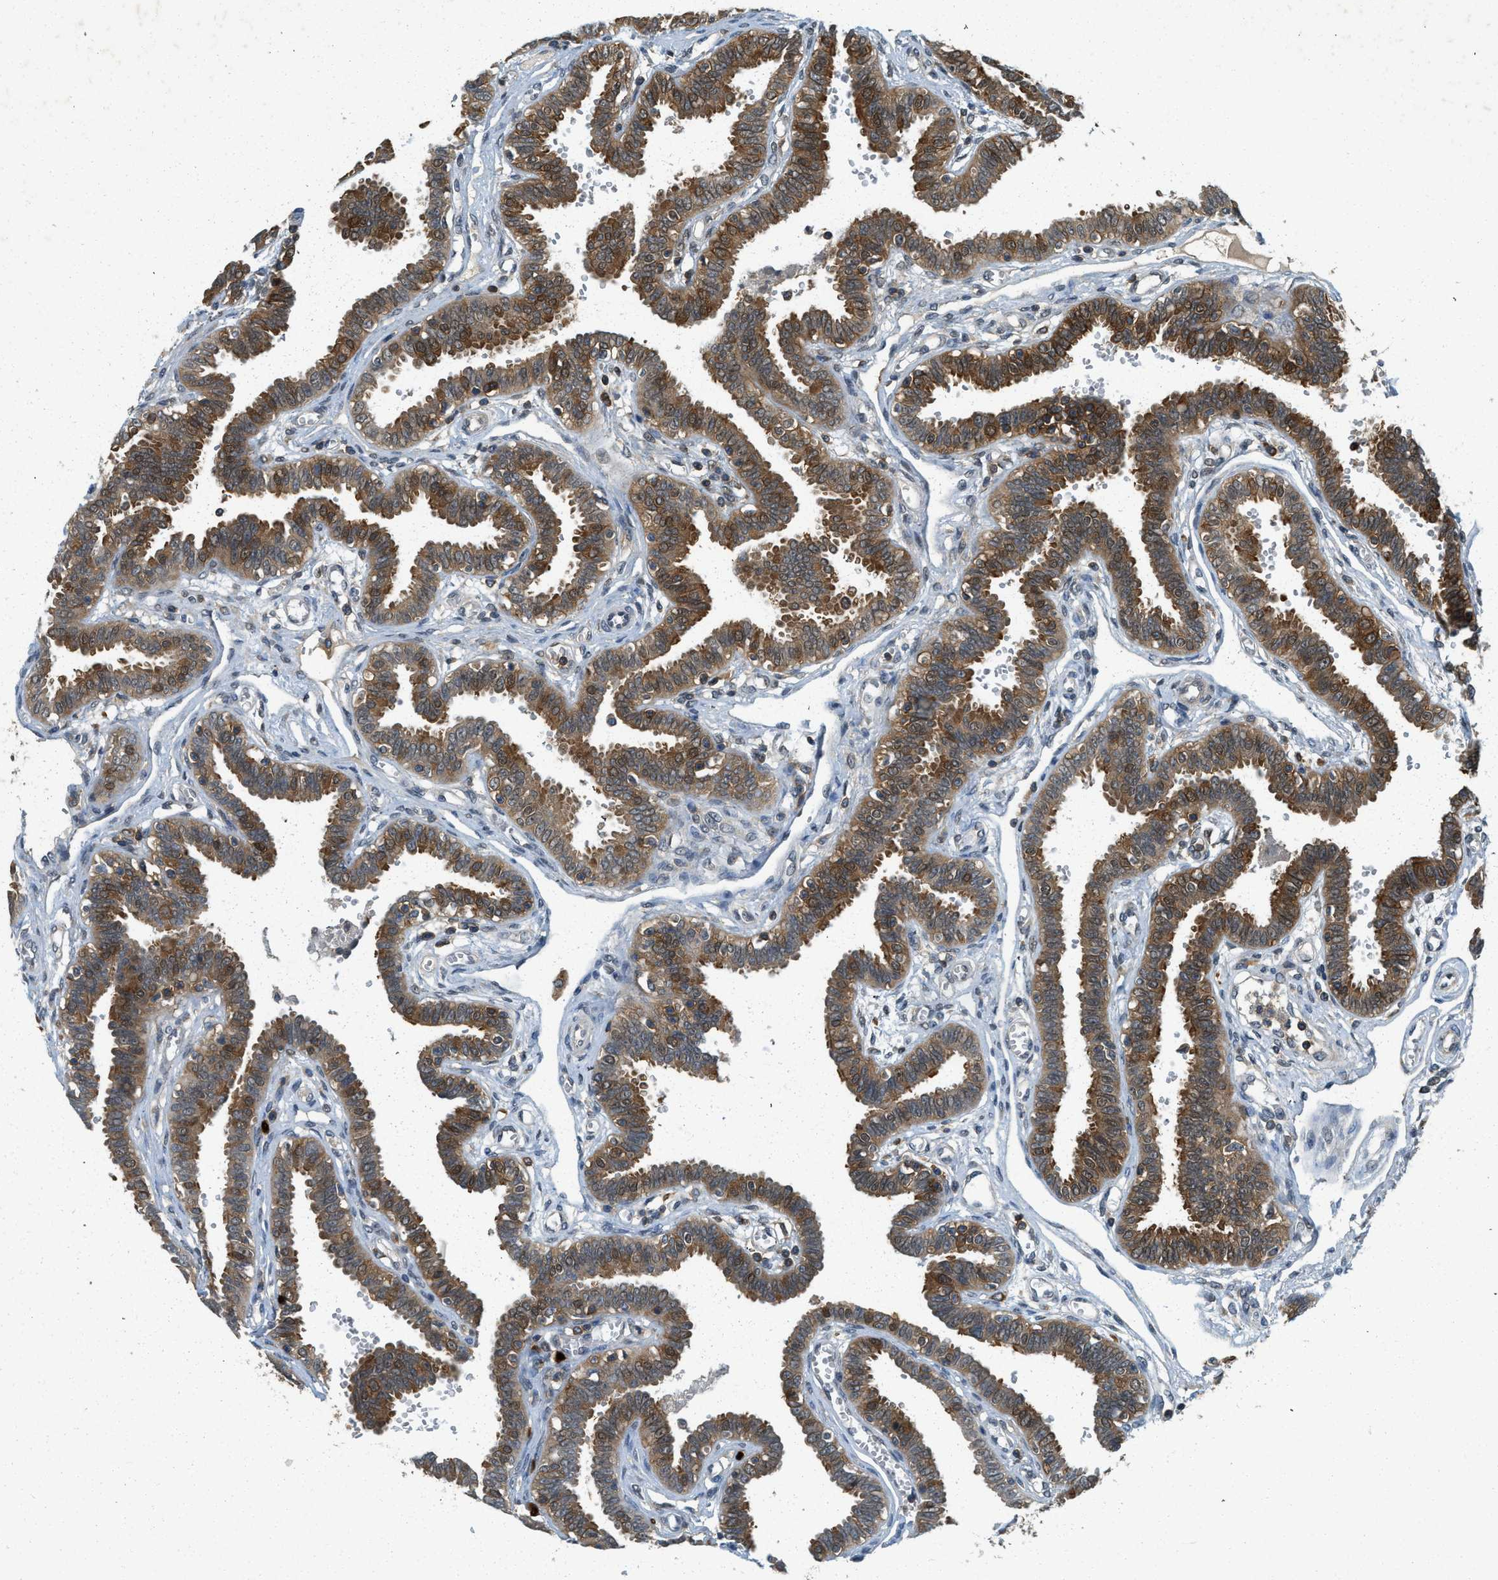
{"staining": {"intensity": "strong", "quantity": ">75%", "location": "cytoplasmic/membranous,nuclear"}, "tissue": "fallopian tube", "cell_type": "Glandular cells", "image_type": "normal", "snomed": [{"axis": "morphology", "description": "Normal tissue, NOS"}, {"axis": "topography", "description": "Fallopian tube"}], "caption": "Fallopian tube stained for a protein reveals strong cytoplasmic/membranous,nuclear positivity in glandular cells. The staining was performed using DAB (3,3'-diaminobenzidine), with brown indicating positive protein expression. Nuclei are stained blue with hematoxylin.", "gene": "GMPPB", "patient": {"sex": "female", "age": 32}}